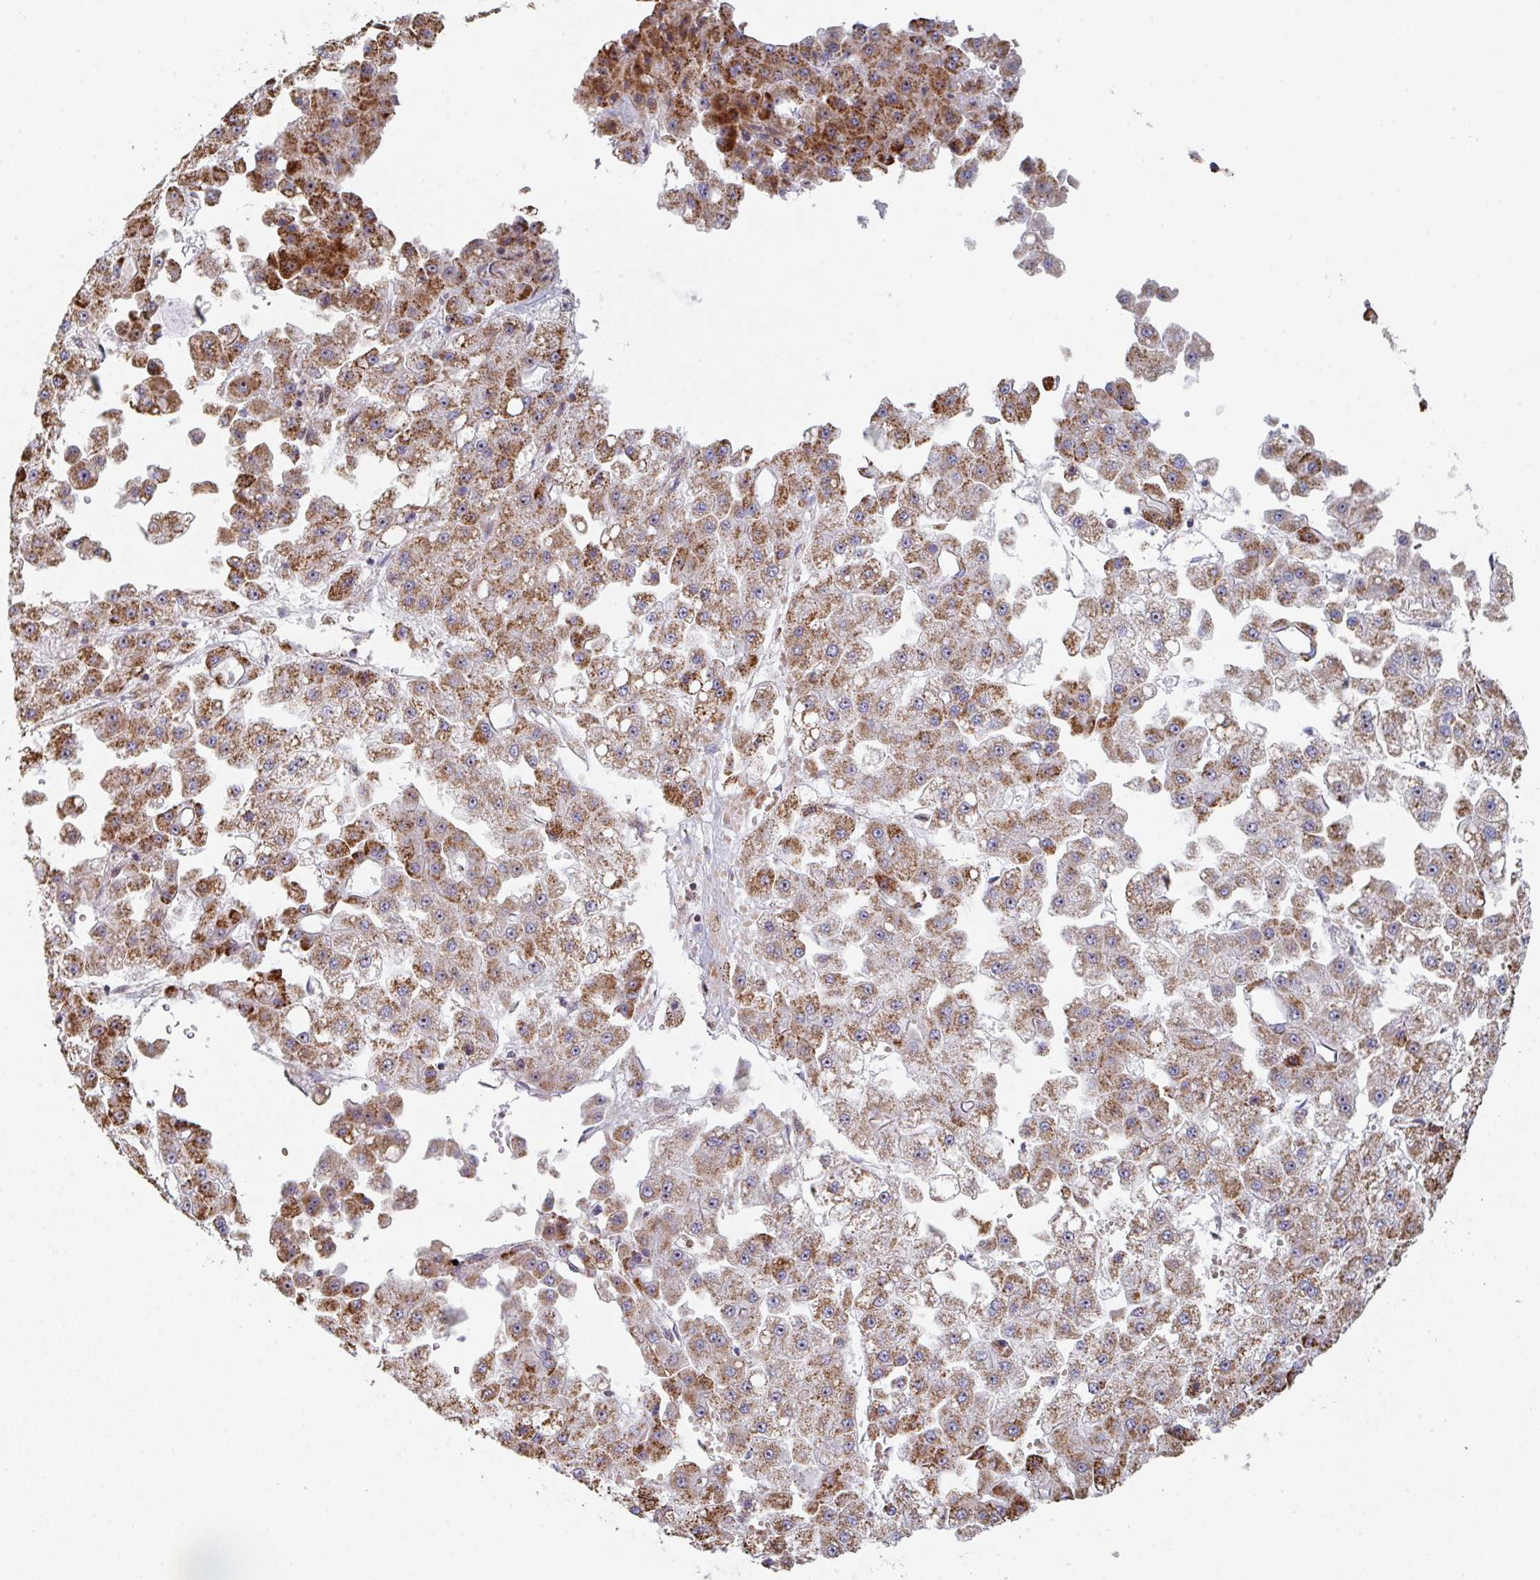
{"staining": {"intensity": "moderate", "quantity": ">75%", "location": "cytoplasmic/membranous"}, "tissue": "liver cancer", "cell_type": "Tumor cells", "image_type": "cancer", "snomed": [{"axis": "morphology", "description": "Carcinoma, Hepatocellular, NOS"}, {"axis": "topography", "description": "Liver"}], "caption": "High-power microscopy captured an immunohistochemistry (IHC) histopathology image of liver cancer, revealing moderate cytoplasmic/membranous positivity in approximately >75% of tumor cells.", "gene": "ZNF644", "patient": {"sex": "male", "age": 47}}